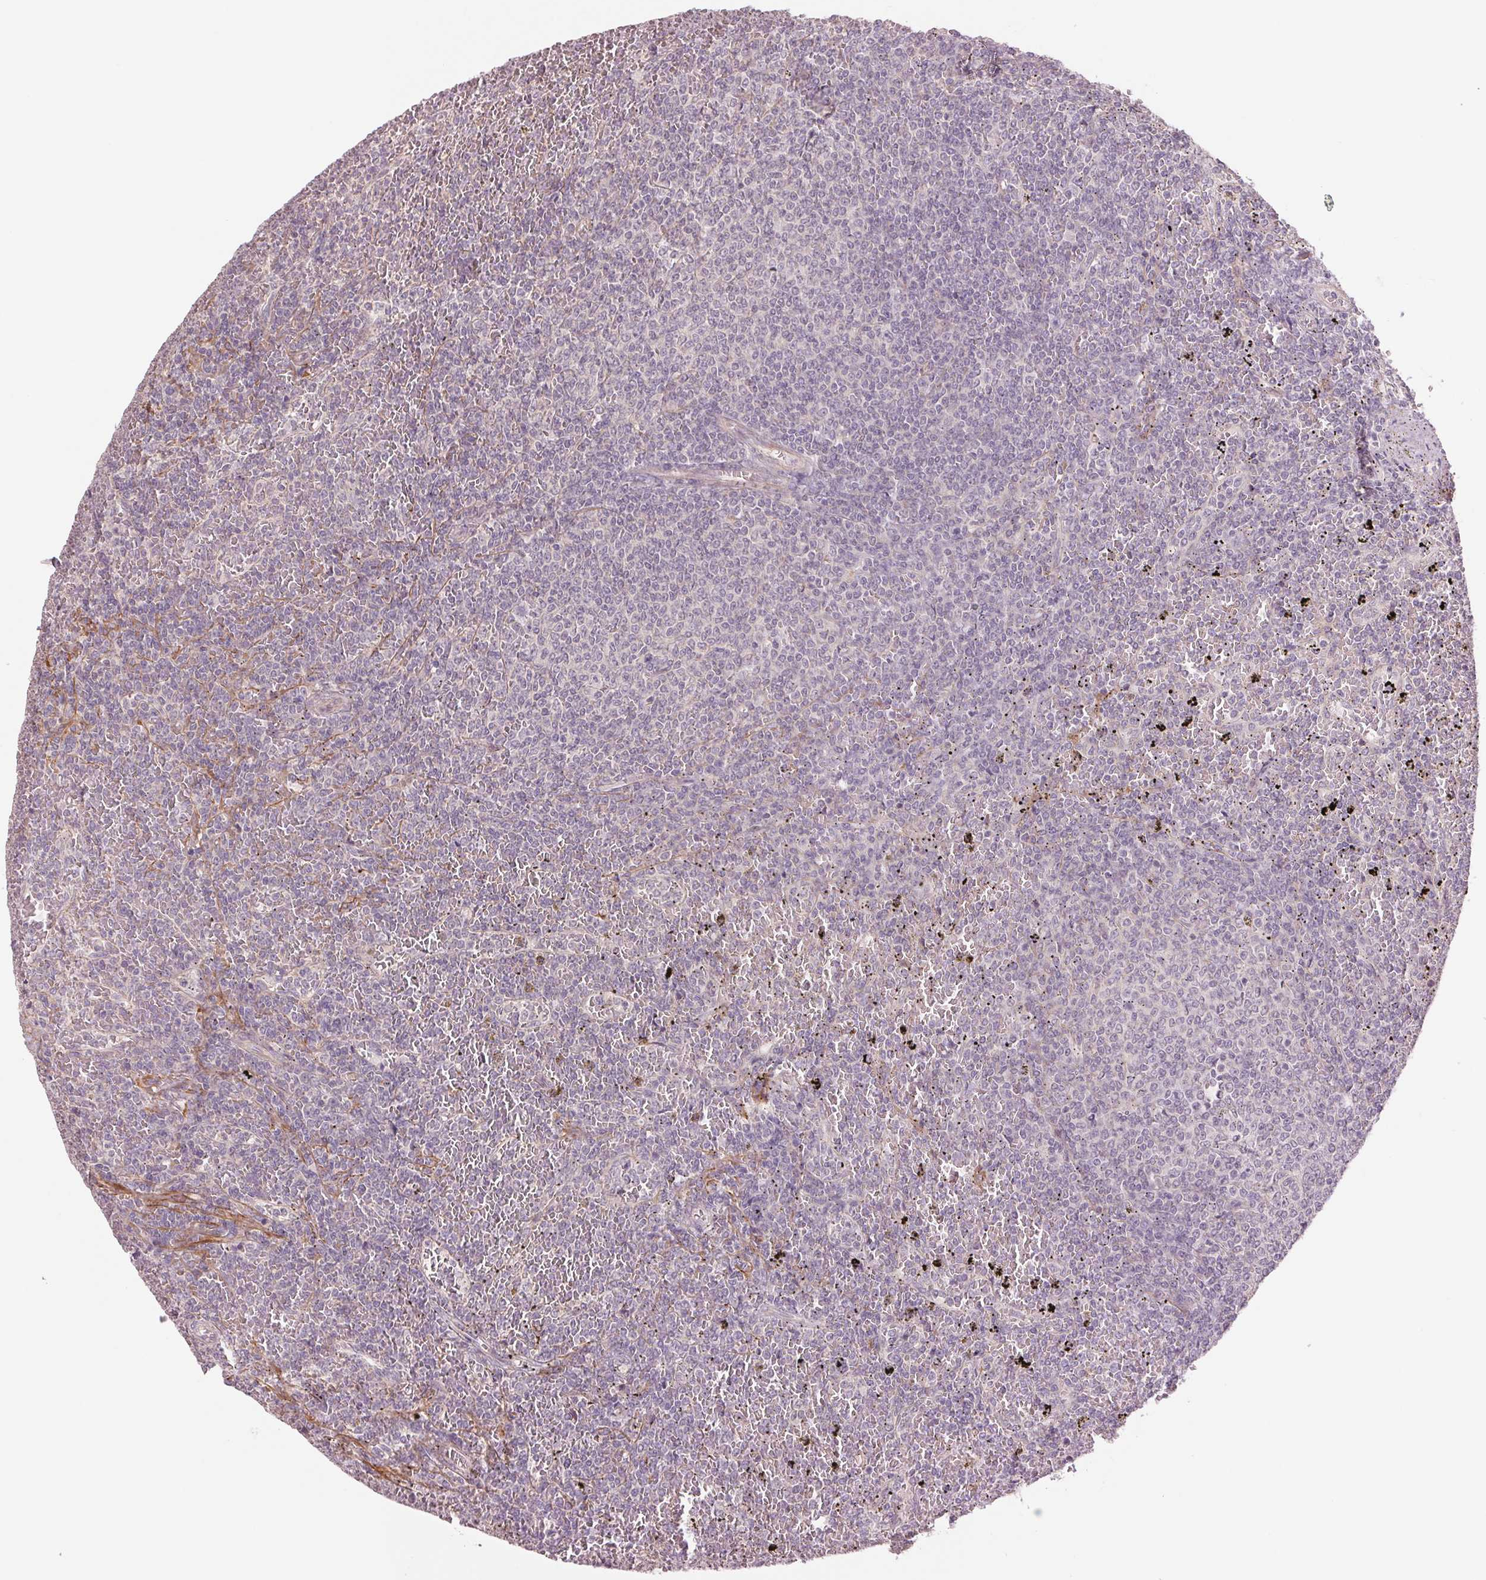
{"staining": {"intensity": "negative", "quantity": "none", "location": "none"}, "tissue": "lymphoma", "cell_type": "Tumor cells", "image_type": "cancer", "snomed": [{"axis": "morphology", "description": "Malignant lymphoma, non-Hodgkin's type, Low grade"}, {"axis": "topography", "description": "Spleen"}], "caption": "Immunohistochemistry image of neoplastic tissue: human lymphoma stained with DAB (3,3'-diaminobenzidine) exhibits no significant protein positivity in tumor cells.", "gene": "PPIA", "patient": {"sex": "female", "age": 77}}